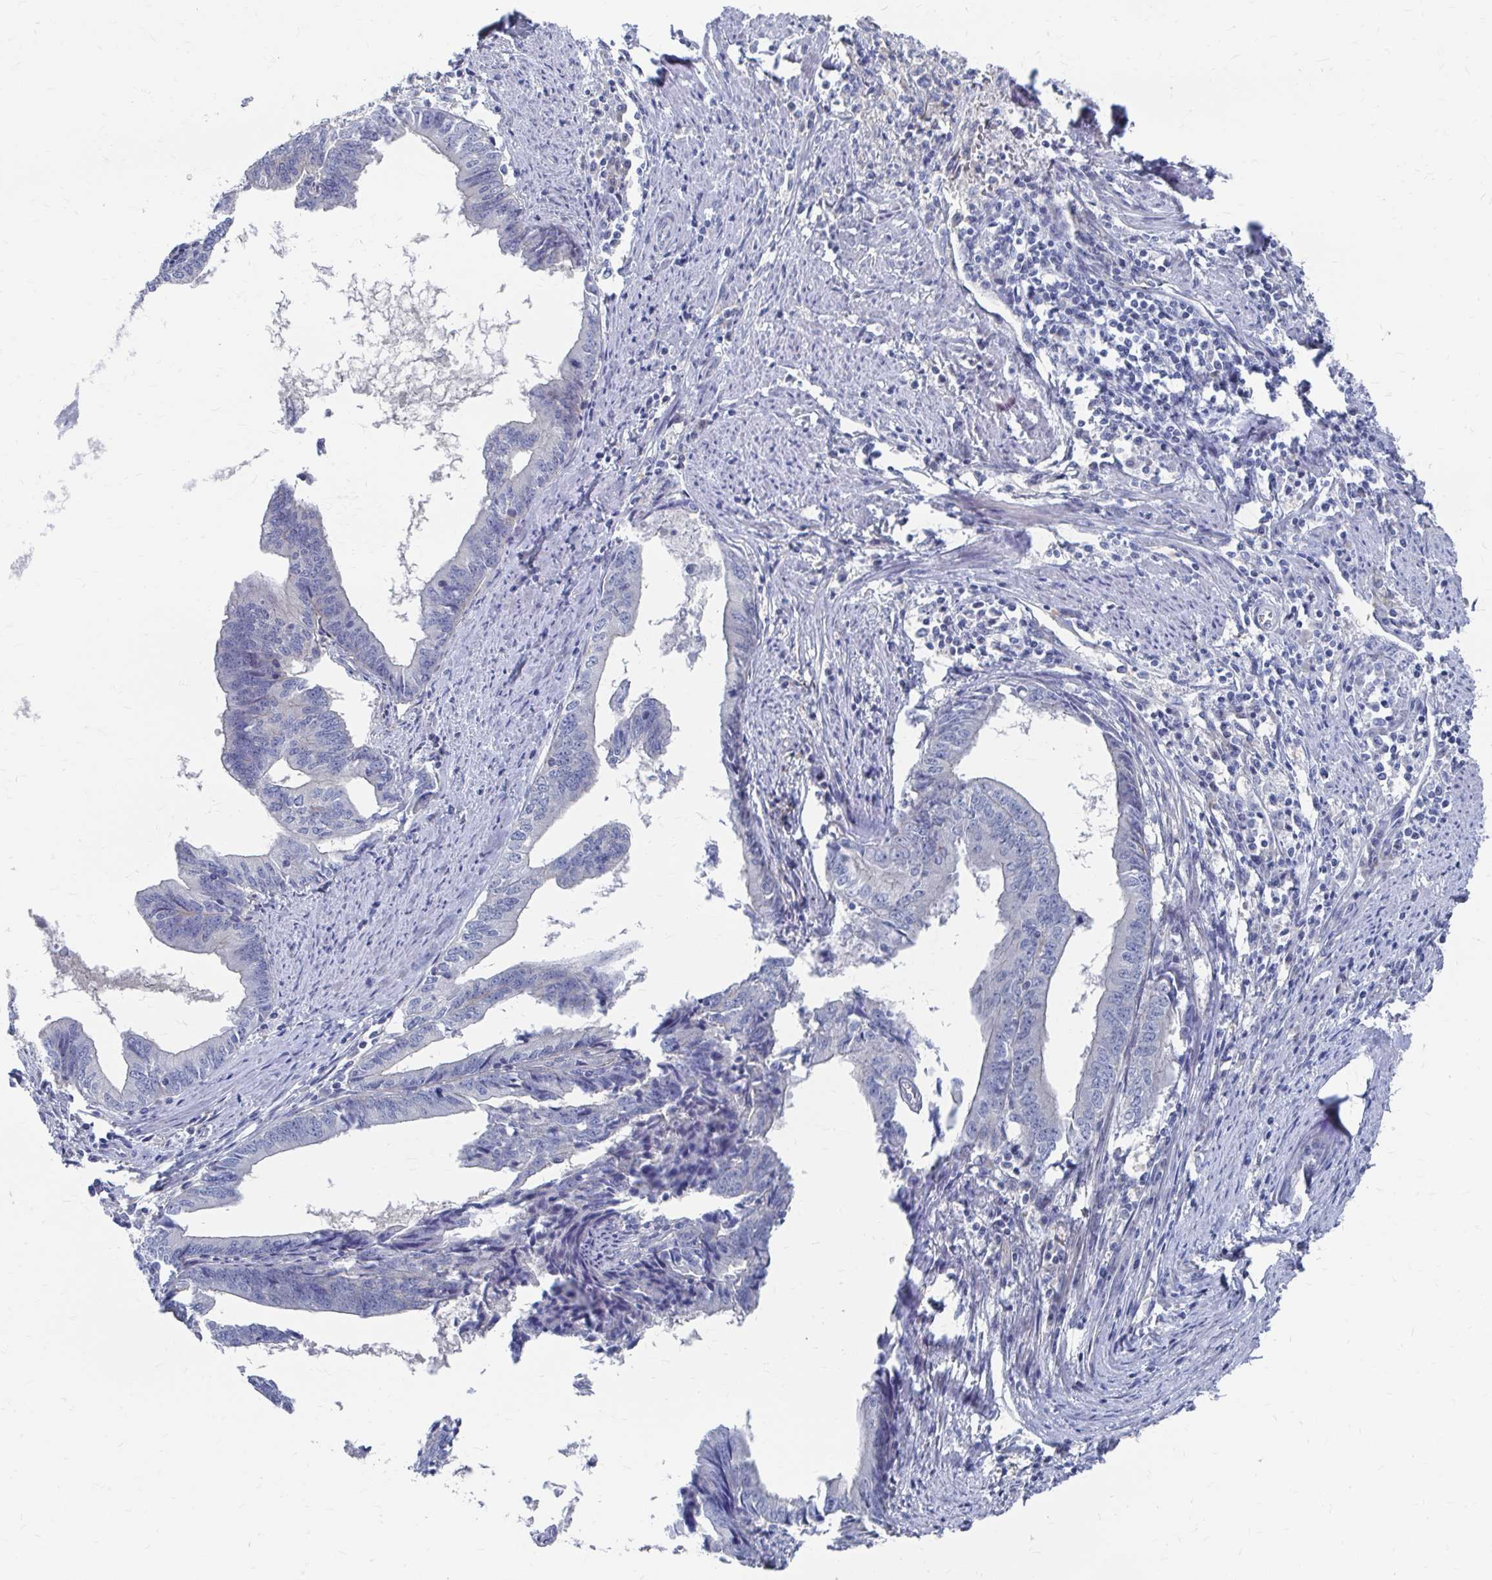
{"staining": {"intensity": "negative", "quantity": "none", "location": "none"}, "tissue": "endometrial cancer", "cell_type": "Tumor cells", "image_type": "cancer", "snomed": [{"axis": "morphology", "description": "Adenocarcinoma, NOS"}, {"axis": "topography", "description": "Endometrium"}], "caption": "Protein analysis of endometrial adenocarcinoma displays no significant staining in tumor cells.", "gene": "PLEKHG7", "patient": {"sex": "female", "age": 65}}